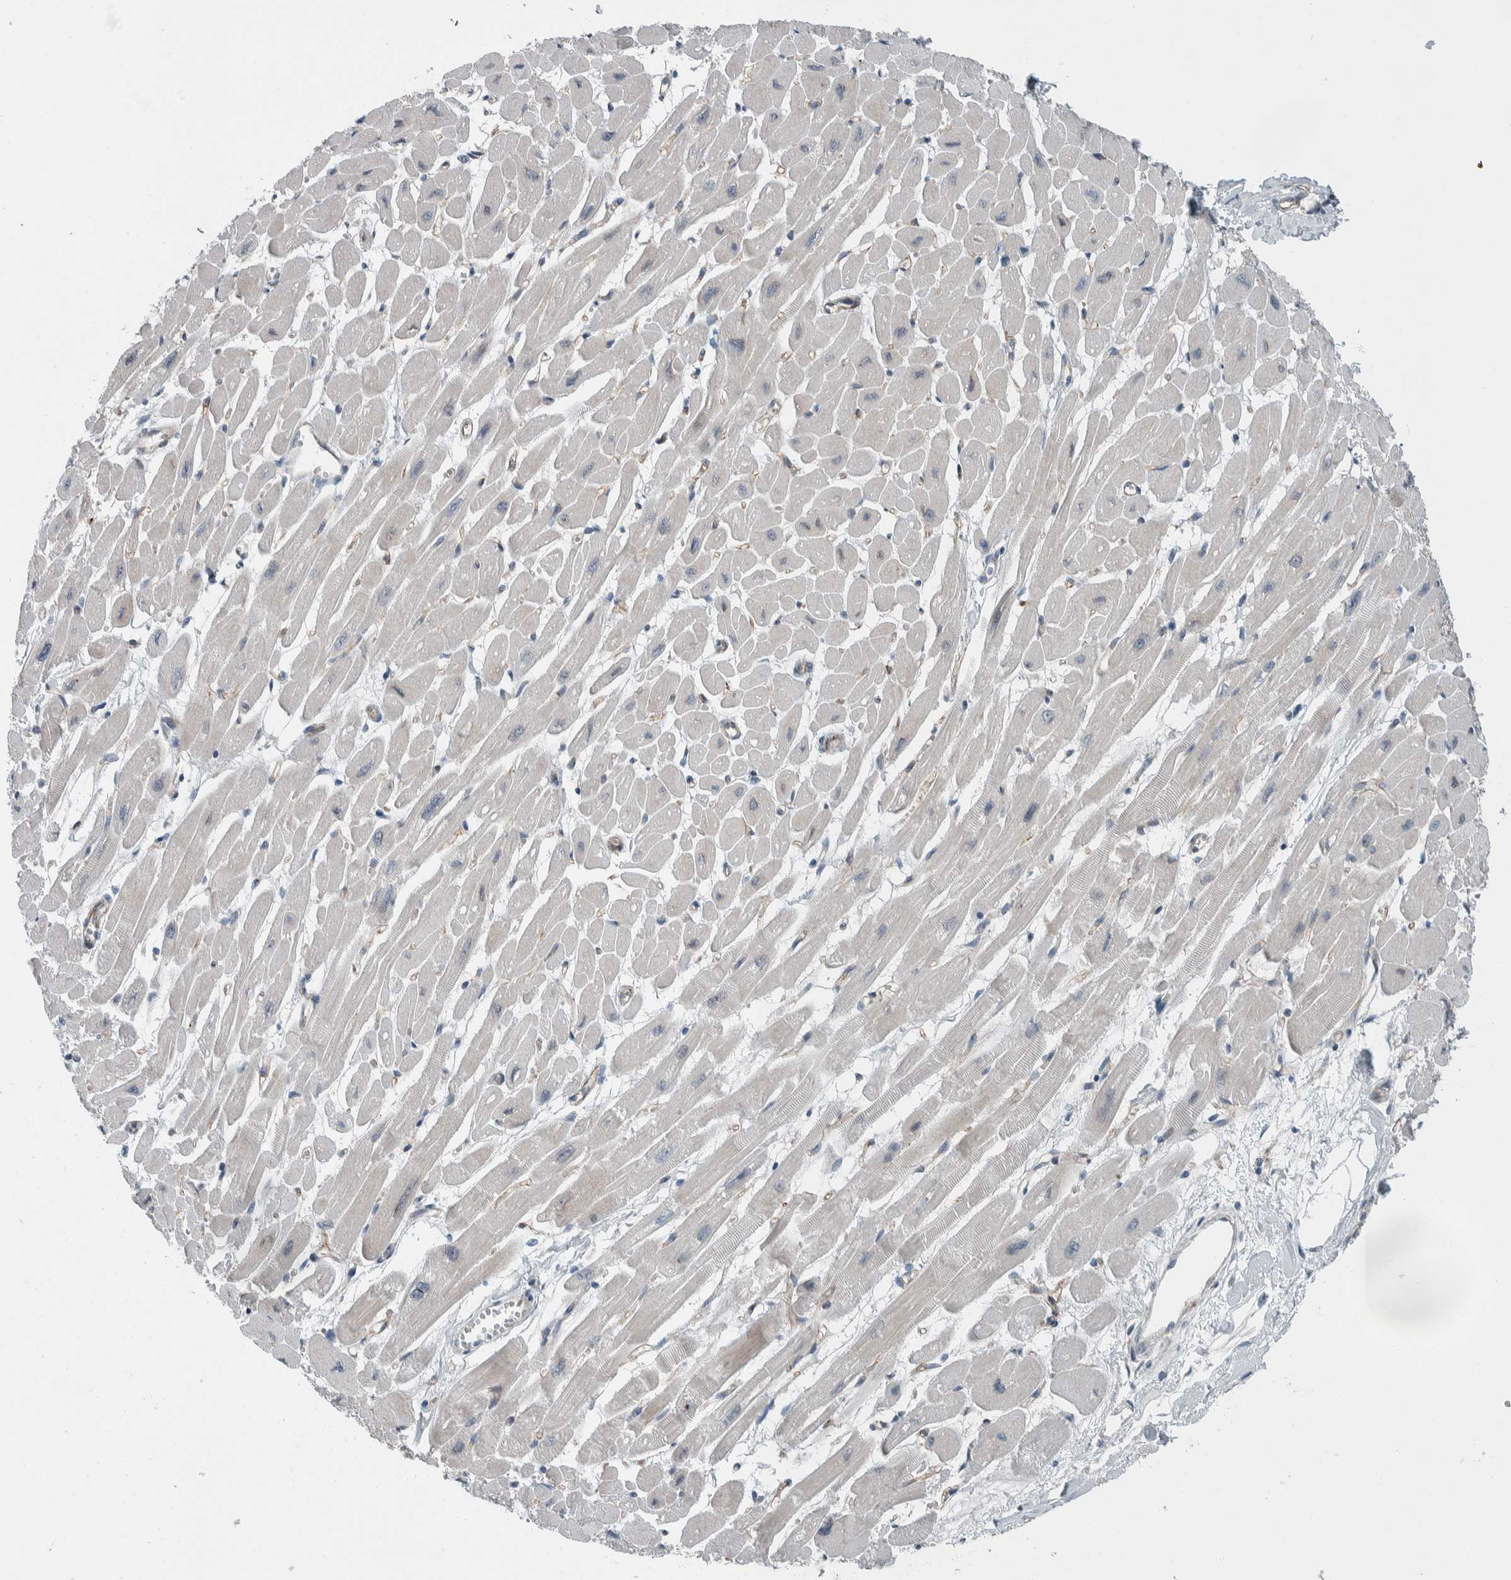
{"staining": {"intensity": "negative", "quantity": "none", "location": "none"}, "tissue": "heart muscle", "cell_type": "Cardiomyocytes", "image_type": "normal", "snomed": [{"axis": "morphology", "description": "Normal tissue, NOS"}, {"axis": "topography", "description": "Heart"}], "caption": "Human heart muscle stained for a protein using immunohistochemistry displays no positivity in cardiomyocytes.", "gene": "USP25", "patient": {"sex": "female", "age": 54}}